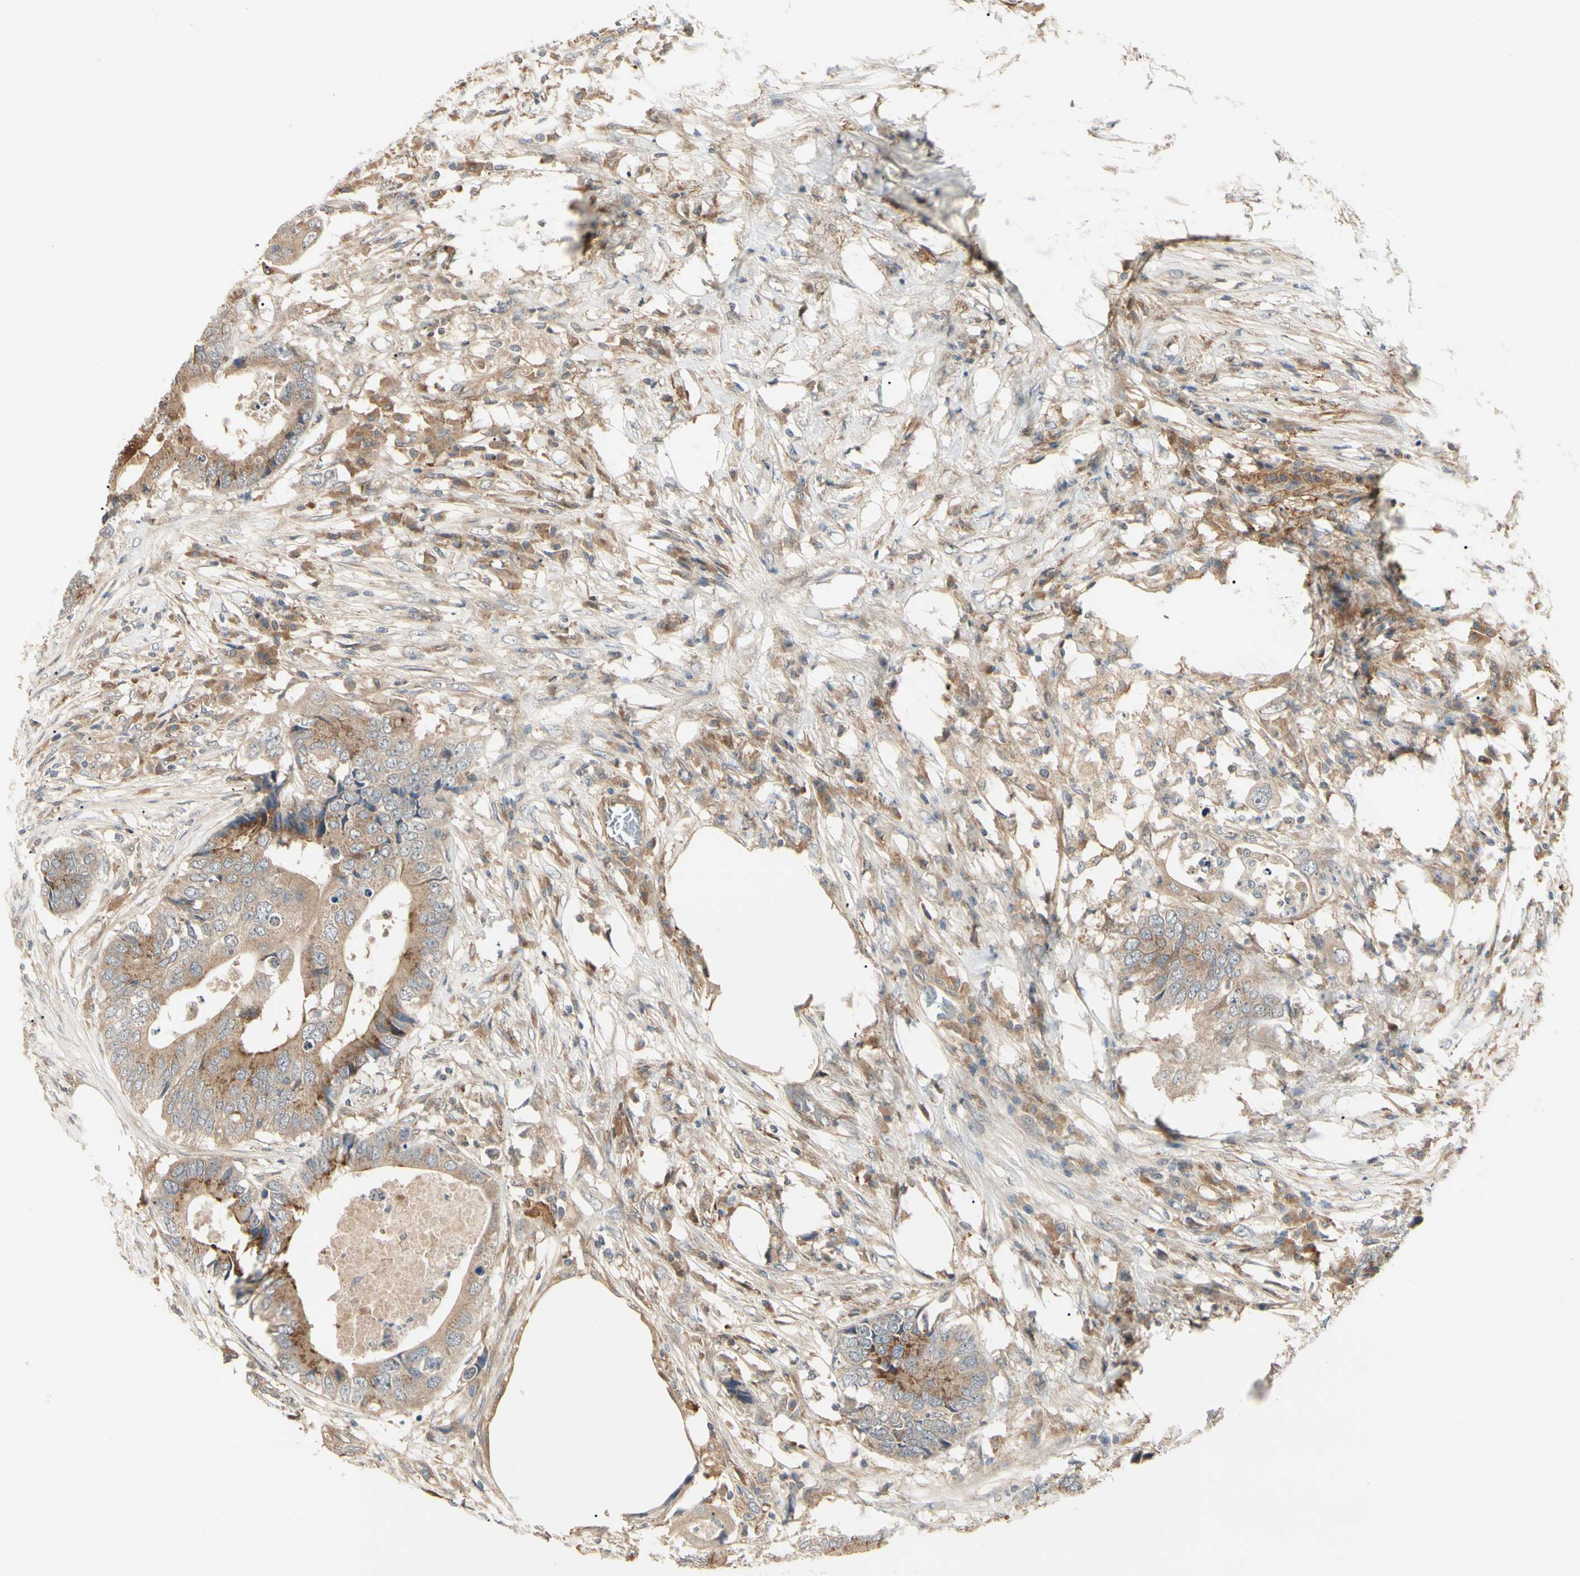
{"staining": {"intensity": "moderate", "quantity": ">75%", "location": "cytoplasmic/membranous"}, "tissue": "colorectal cancer", "cell_type": "Tumor cells", "image_type": "cancer", "snomed": [{"axis": "morphology", "description": "Adenocarcinoma, NOS"}, {"axis": "topography", "description": "Colon"}], "caption": "IHC (DAB (3,3'-diaminobenzidine)) staining of human colorectal adenocarcinoma reveals moderate cytoplasmic/membranous protein staining in approximately >75% of tumor cells.", "gene": "F2R", "patient": {"sex": "male", "age": 71}}